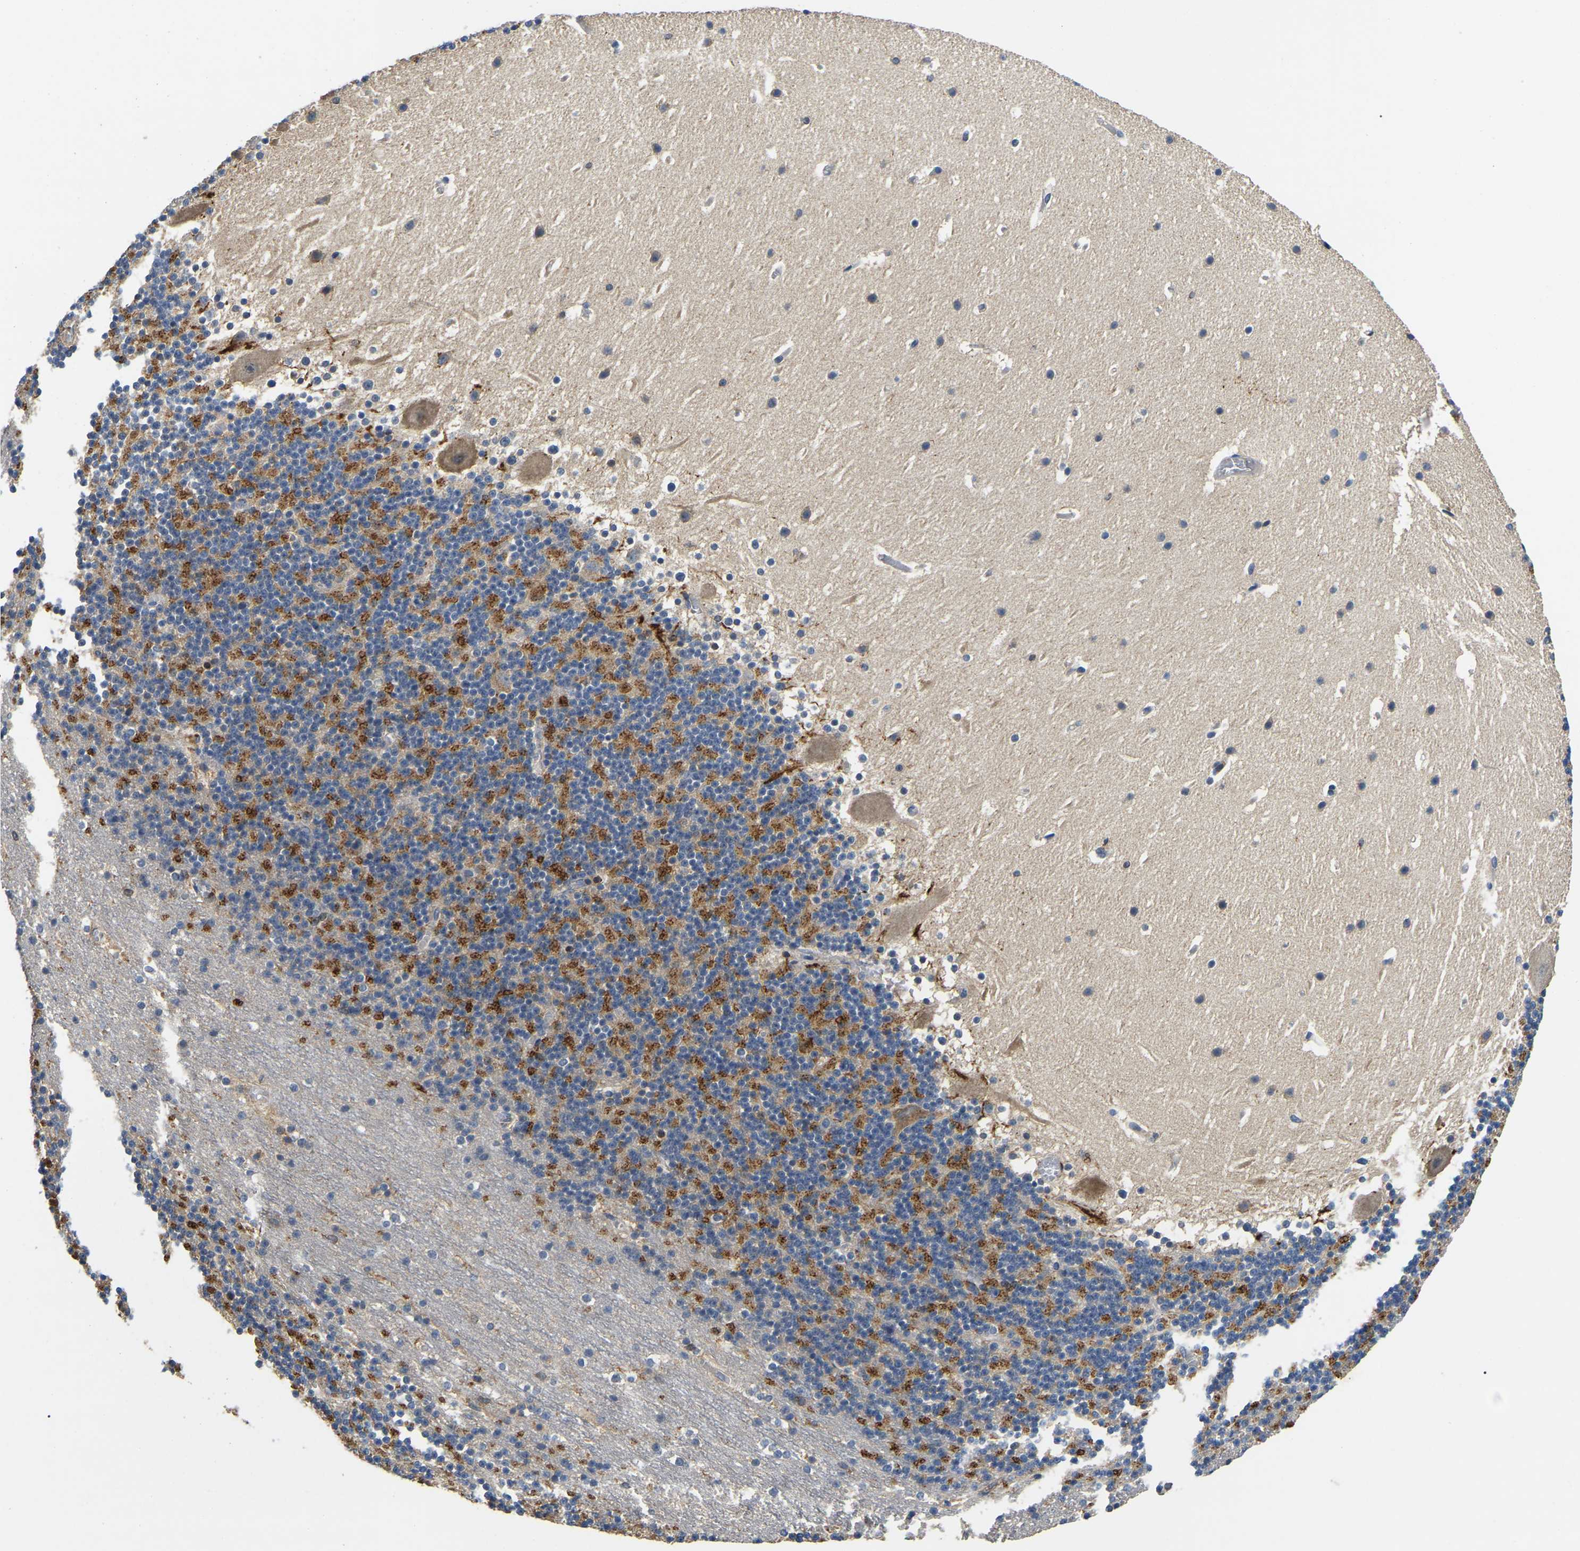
{"staining": {"intensity": "strong", "quantity": "25%-75%", "location": "cytoplasmic/membranous"}, "tissue": "cerebellum", "cell_type": "Cells in granular layer", "image_type": "normal", "snomed": [{"axis": "morphology", "description": "Normal tissue, NOS"}, {"axis": "topography", "description": "Cerebellum"}], "caption": "Immunohistochemistry (IHC) histopathology image of normal cerebellum: cerebellum stained using immunohistochemistry reveals high levels of strong protein expression localized specifically in the cytoplasmic/membranous of cells in granular layer, appearing as a cytoplasmic/membranous brown color.", "gene": "SMPD2", "patient": {"sex": "male", "age": 45}}